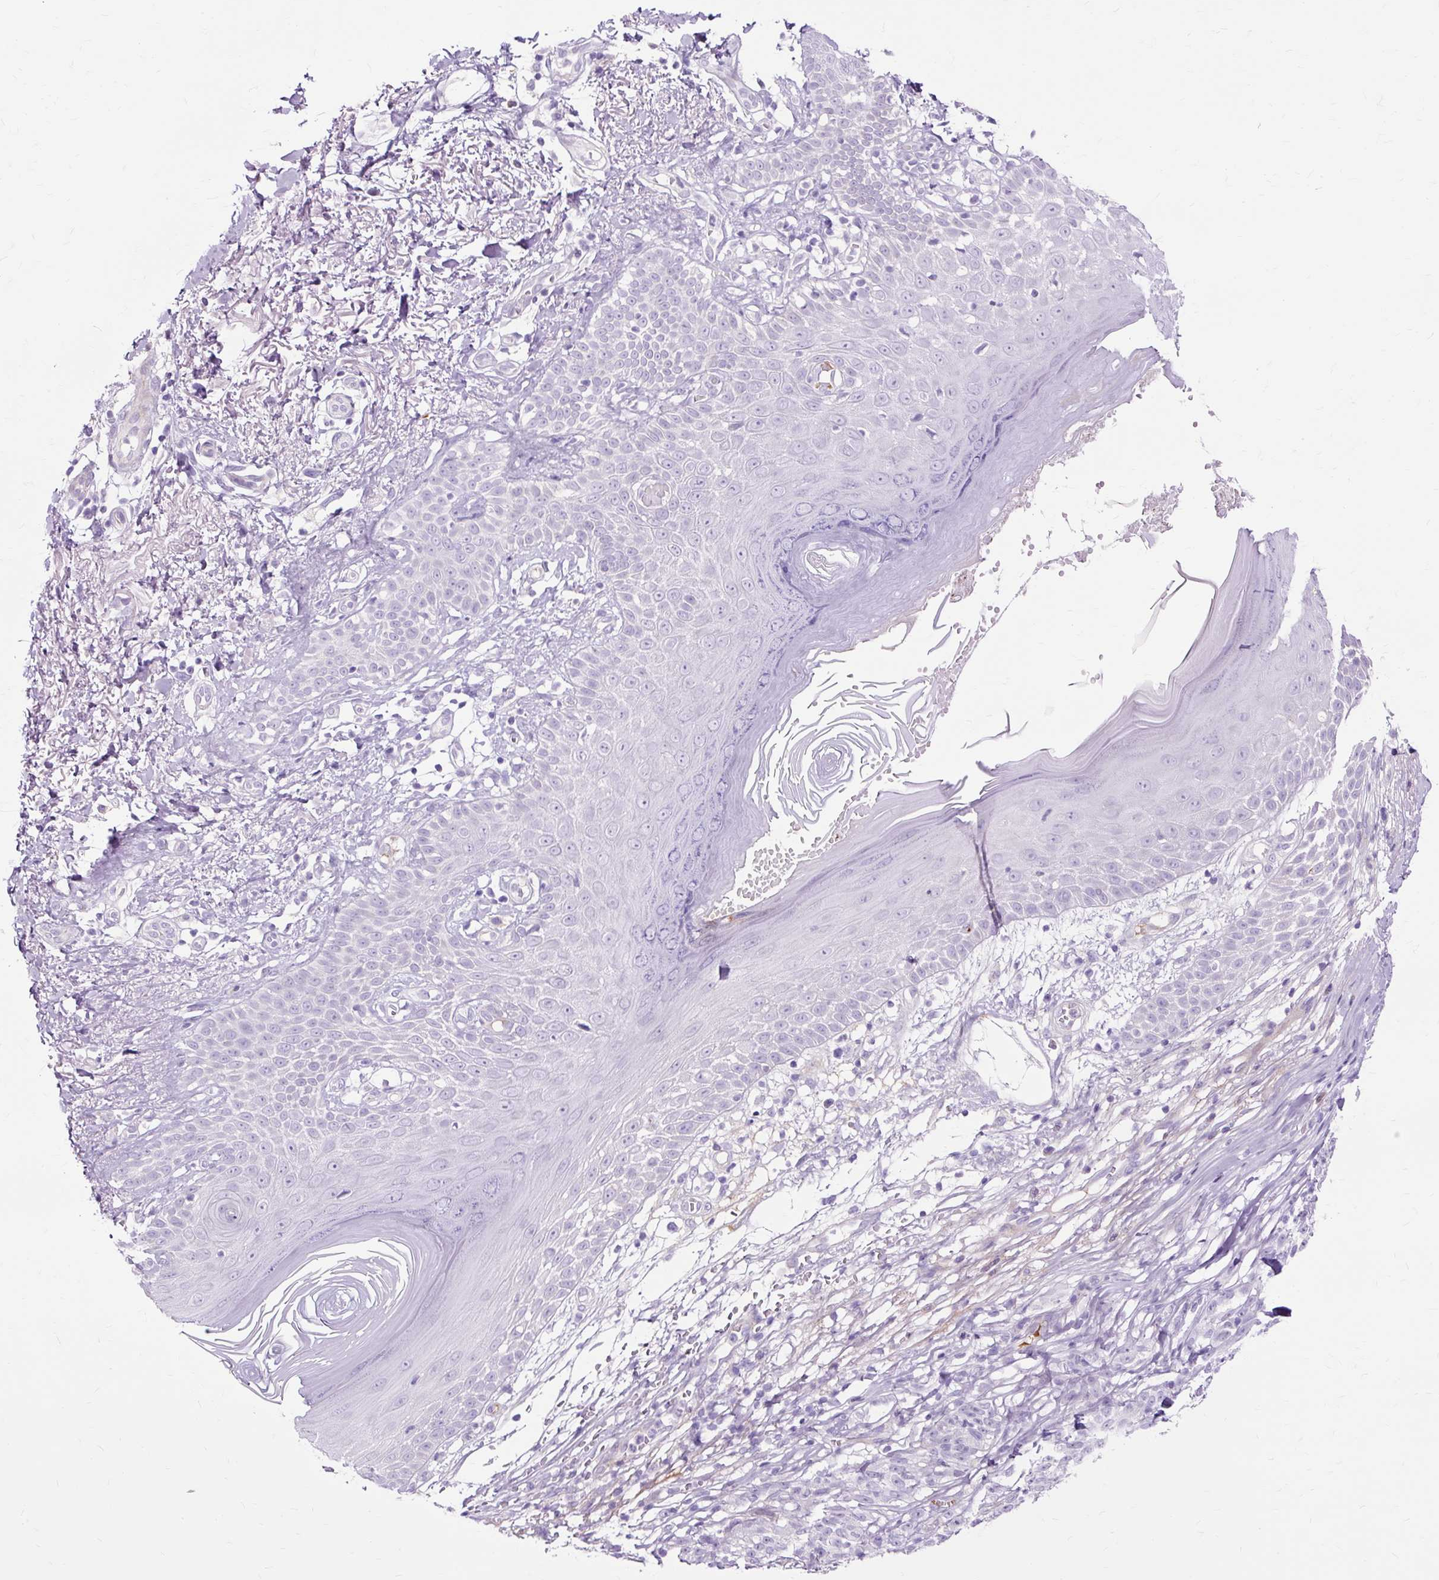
{"staining": {"intensity": "negative", "quantity": "none", "location": "none"}, "tissue": "melanoma", "cell_type": "Tumor cells", "image_type": "cancer", "snomed": [{"axis": "morphology", "description": "Malignant melanoma, NOS"}, {"axis": "topography", "description": "Skin"}], "caption": "DAB immunohistochemical staining of human malignant melanoma reveals no significant staining in tumor cells.", "gene": "DCTN4", "patient": {"sex": "female", "age": 82}}